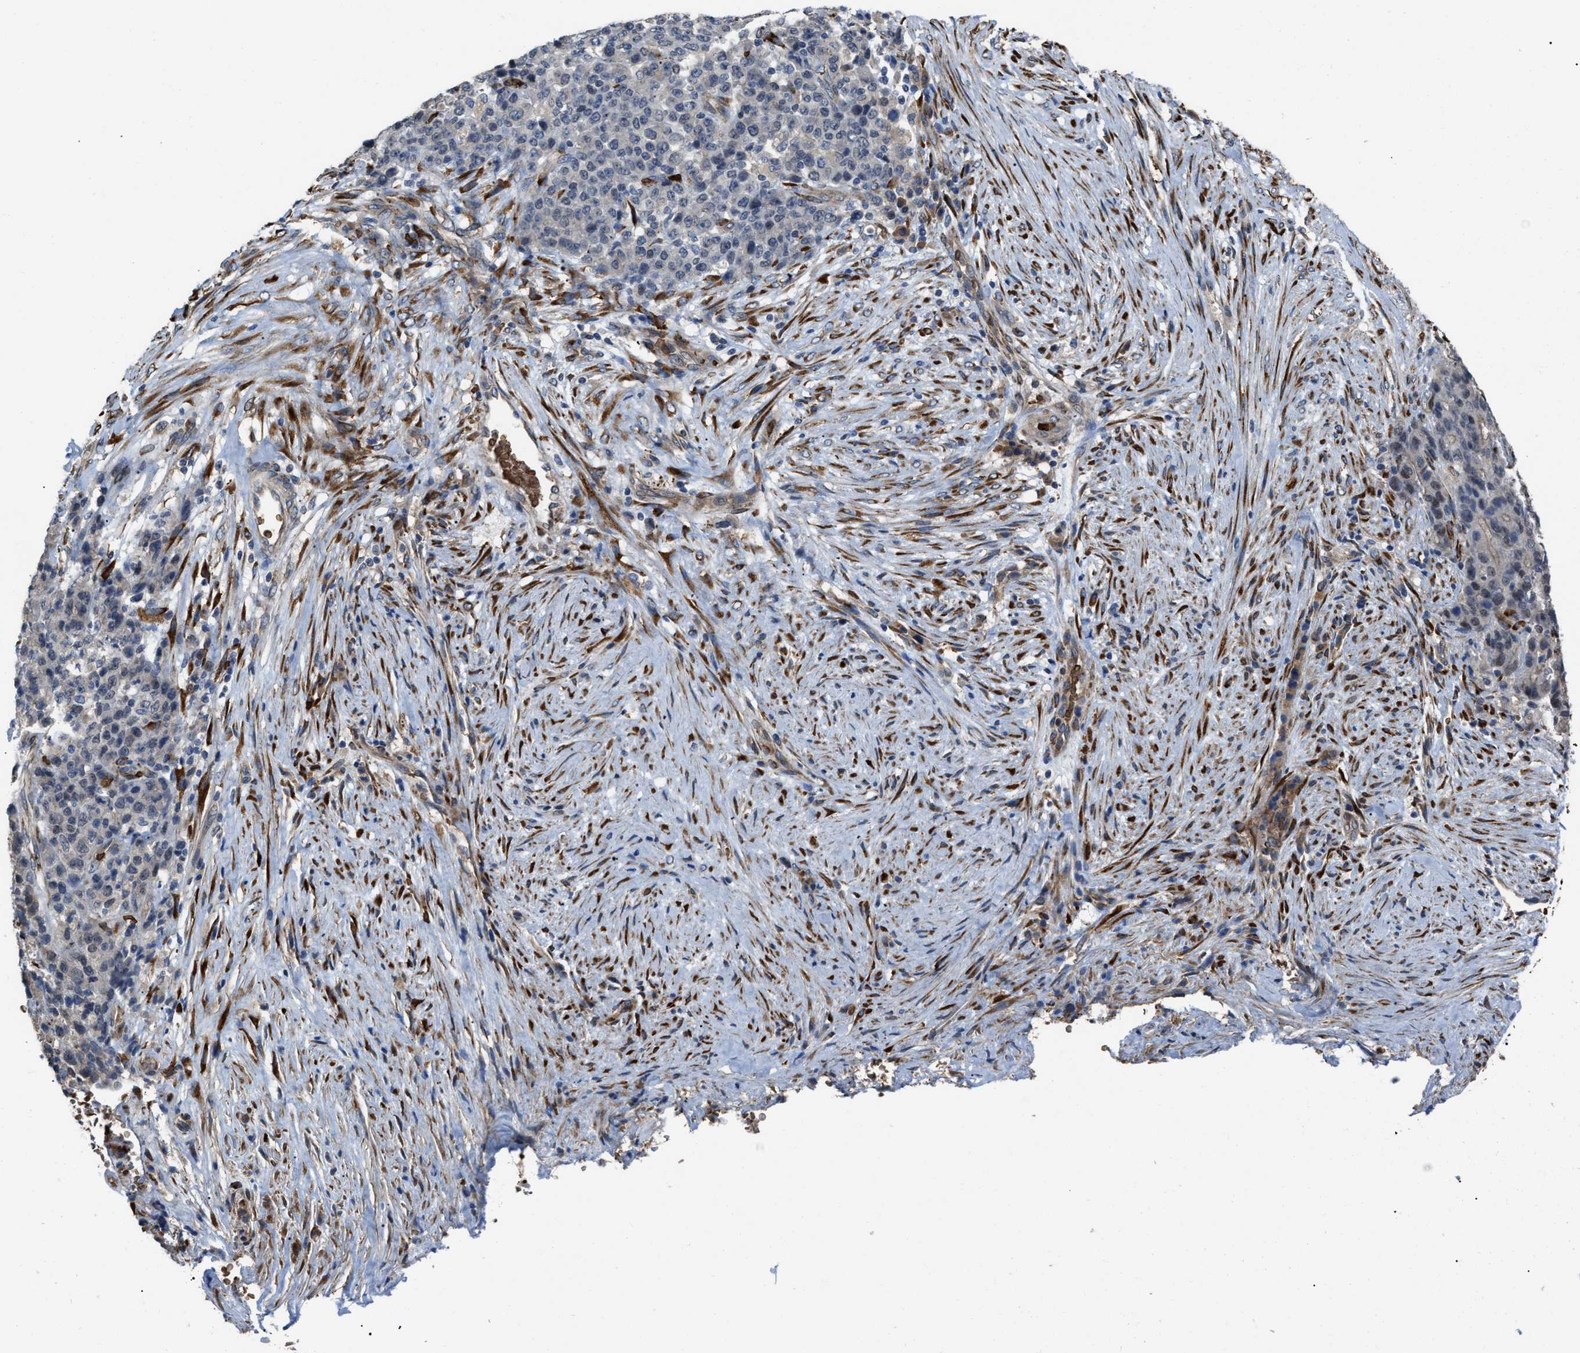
{"staining": {"intensity": "negative", "quantity": "none", "location": "none"}, "tissue": "stomach cancer", "cell_type": "Tumor cells", "image_type": "cancer", "snomed": [{"axis": "morphology", "description": "Adenocarcinoma, NOS"}, {"axis": "topography", "description": "Stomach"}], "caption": "Immunohistochemistry (IHC) photomicrograph of human adenocarcinoma (stomach) stained for a protein (brown), which demonstrates no staining in tumor cells.", "gene": "SELENOM", "patient": {"sex": "female", "age": 73}}